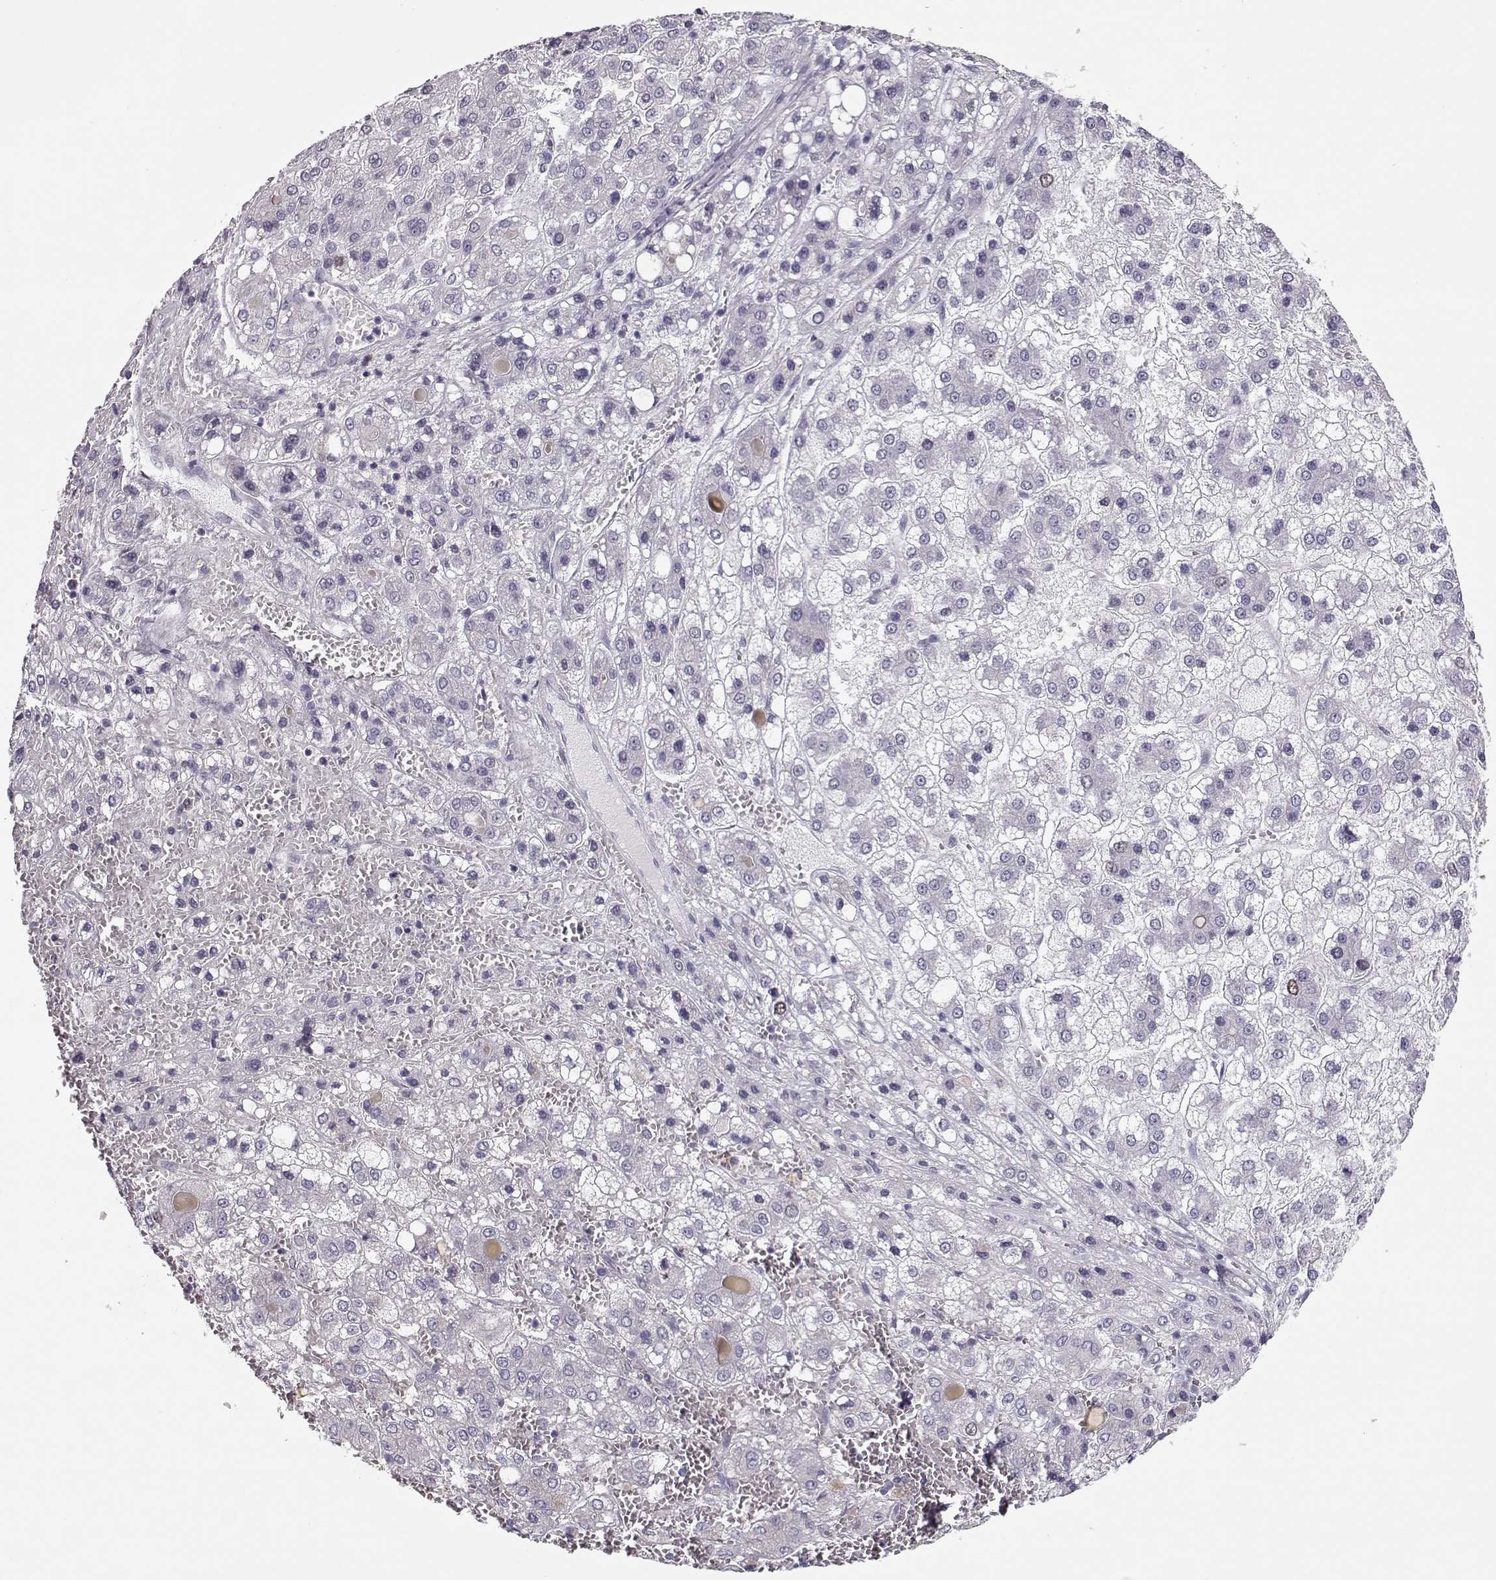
{"staining": {"intensity": "negative", "quantity": "none", "location": "none"}, "tissue": "liver cancer", "cell_type": "Tumor cells", "image_type": "cancer", "snomed": [{"axis": "morphology", "description": "Carcinoma, Hepatocellular, NOS"}, {"axis": "topography", "description": "Liver"}], "caption": "A photomicrograph of human liver hepatocellular carcinoma is negative for staining in tumor cells. (Brightfield microscopy of DAB (3,3'-diaminobenzidine) immunohistochemistry (IHC) at high magnification).", "gene": "SGO1", "patient": {"sex": "male", "age": 73}}